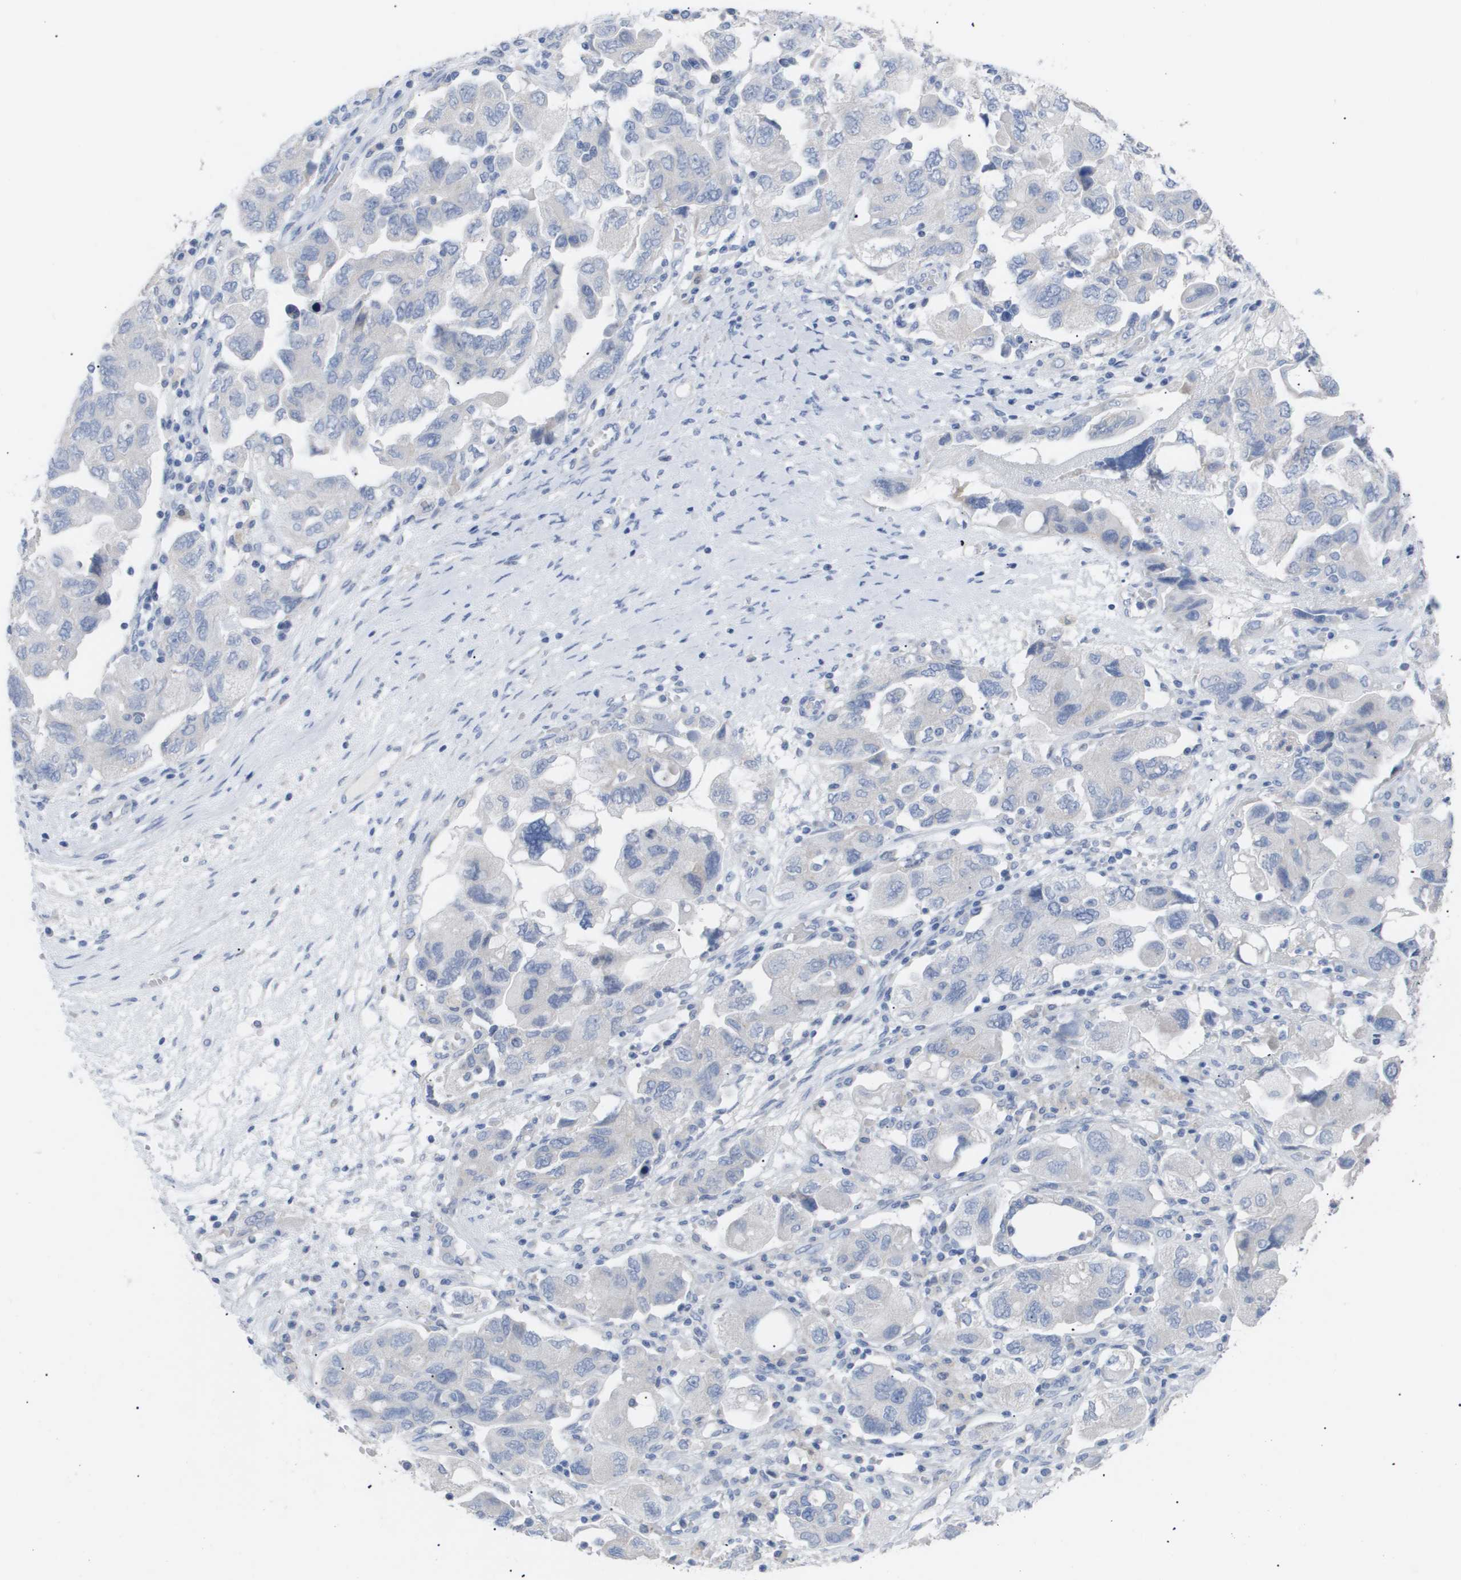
{"staining": {"intensity": "negative", "quantity": "none", "location": "none"}, "tissue": "ovarian cancer", "cell_type": "Tumor cells", "image_type": "cancer", "snomed": [{"axis": "morphology", "description": "Carcinoma, NOS"}, {"axis": "morphology", "description": "Cystadenocarcinoma, serous, NOS"}, {"axis": "topography", "description": "Ovary"}], "caption": "Immunohistochemical staining of ovarian cancer (serous cystadenocarcinoma) displays no significant positivity in tumor cells.", "gene": "CAV3", "patient": {"sex": "female", "age": 69}}